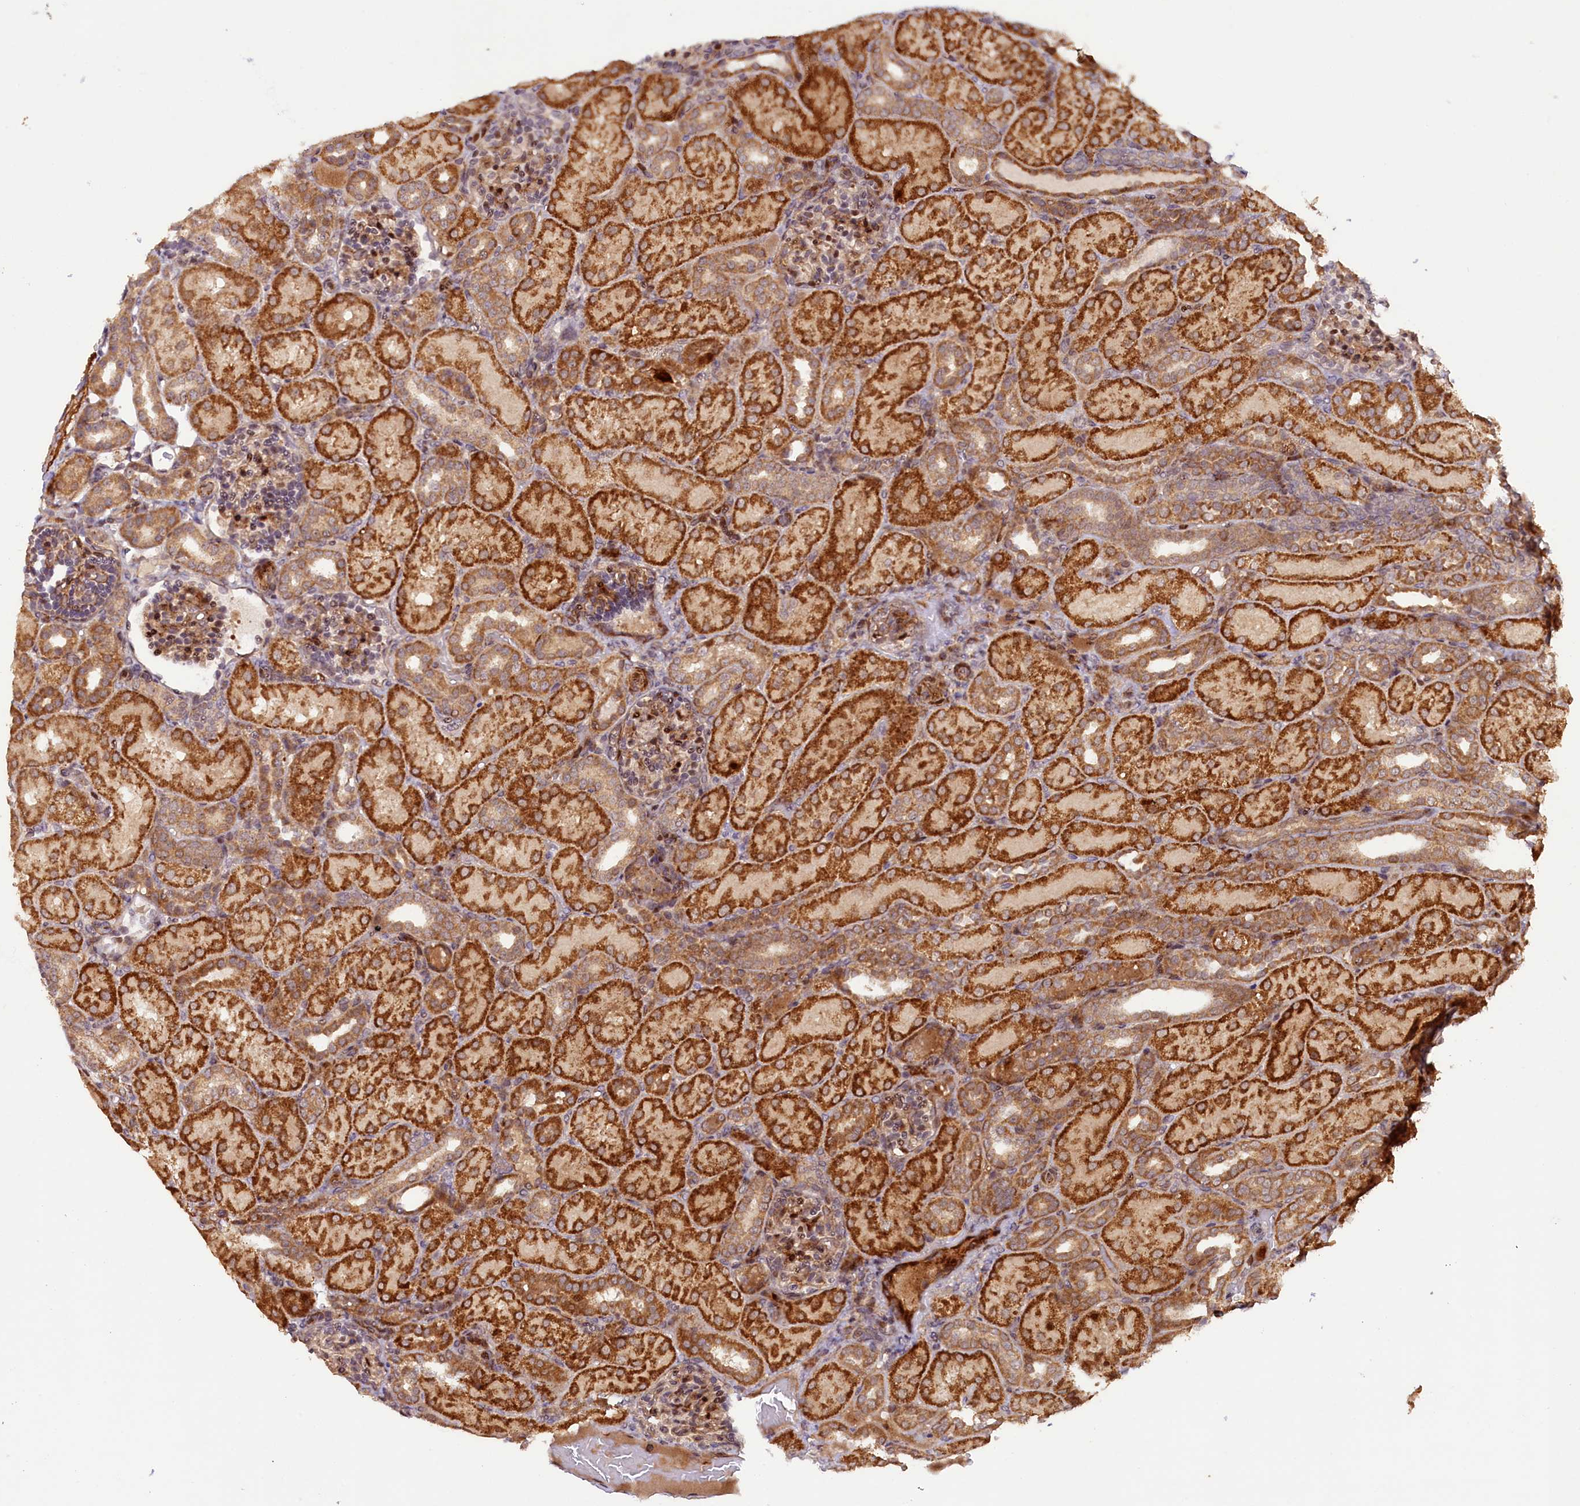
{"staining": {"intensity": "moderate", "quantity": ">75%", "location": "cytoplasmic/membranous,nuclear"}, "tissue": "kidney", "cell_type": "Cells in glomeruli", "image_type": "normal", "snomed": [{"axis": "morphology", "description": "Normal tissue, NOS"}, {"axis": "topography", "description": "Kidney"}], "caption": "Kidney stained with immunohistochemistry (IHC) demonstrates moderate cytoplasmic/membranous,nuclear staining in about >75% of cells in glomeruli.", "gene": "SHPRH", "patient": {"sex": "male", "age": 1}}